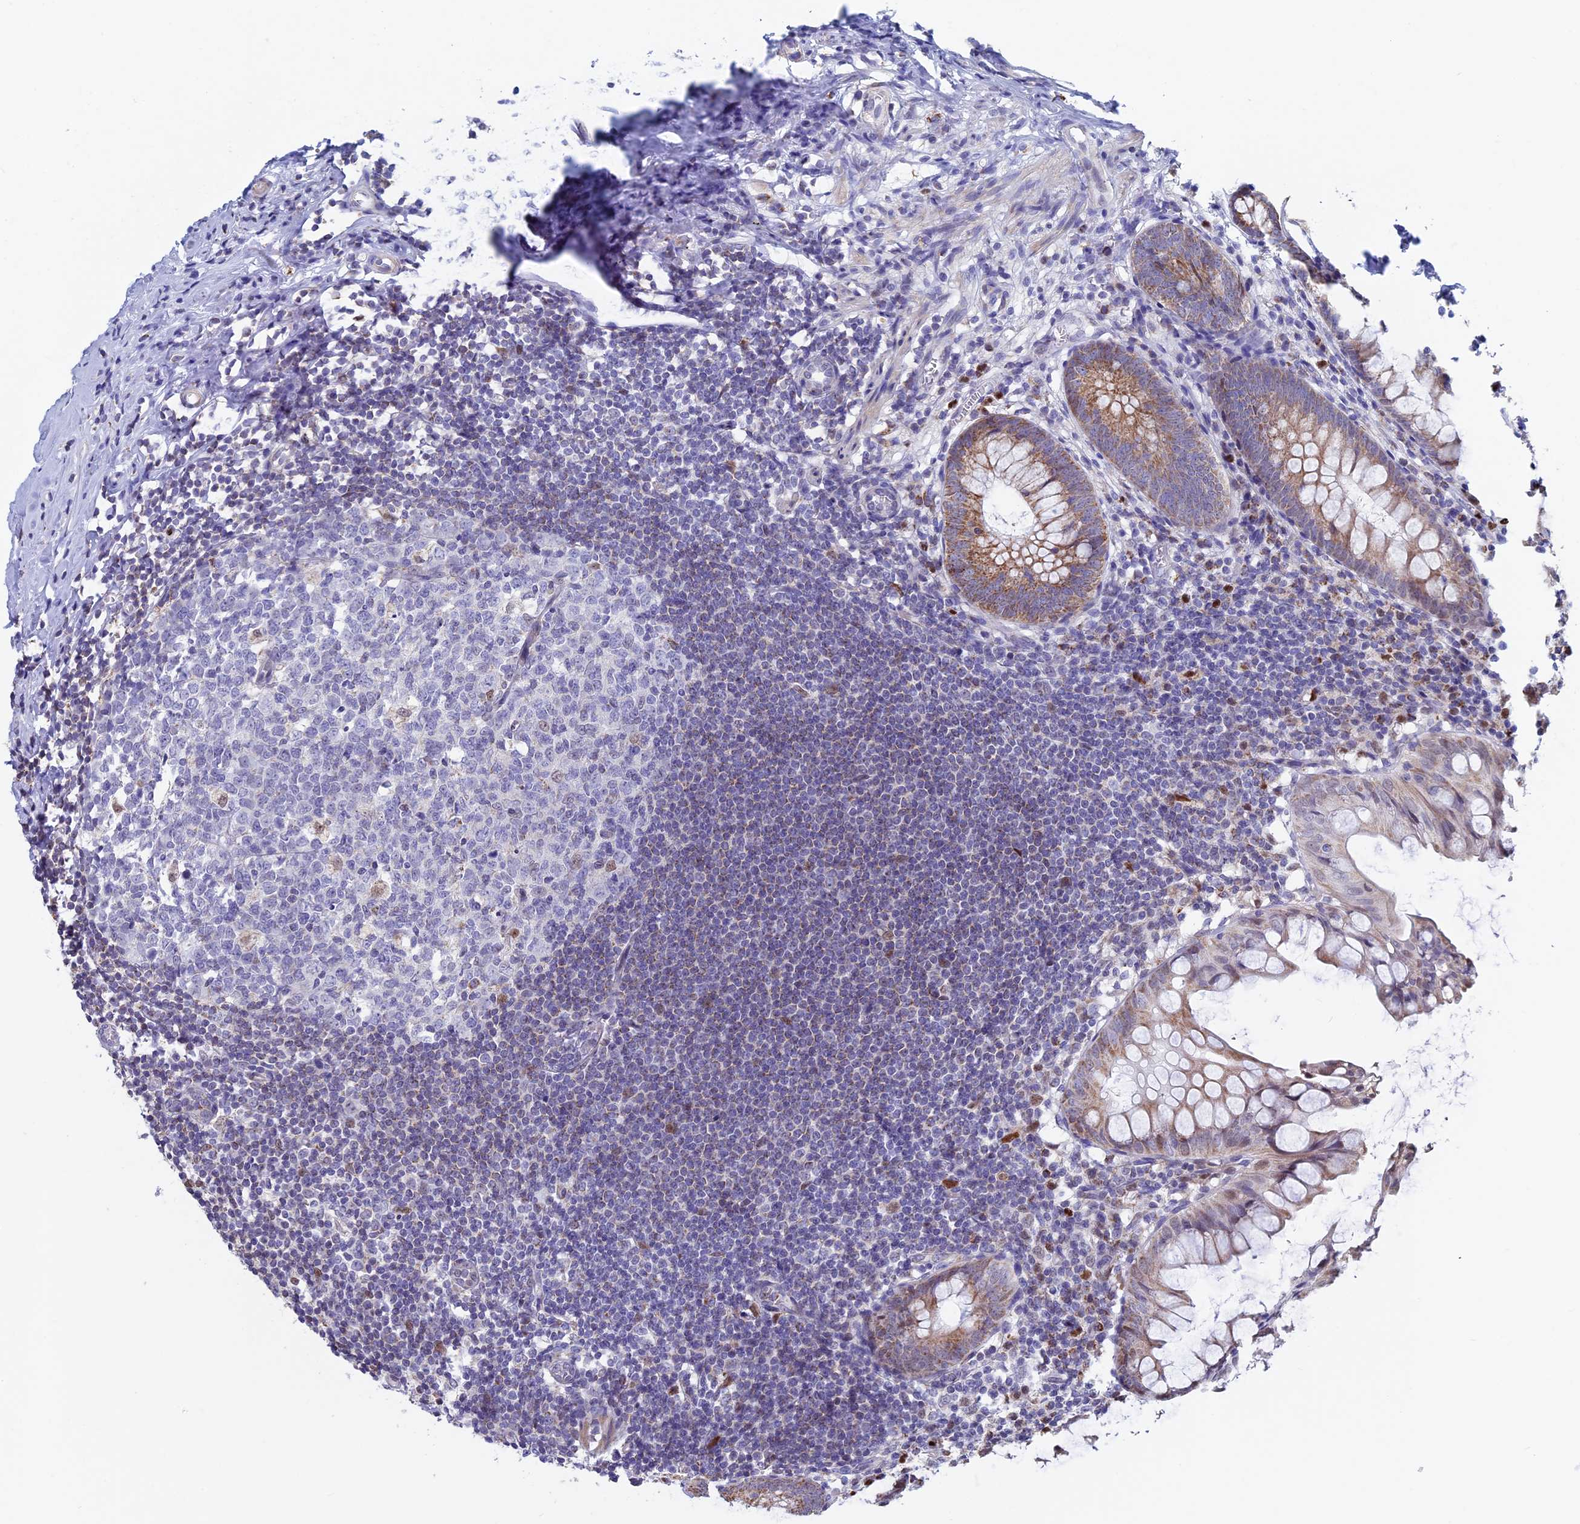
{"staining": {"intensity": "moderate", "quantity": "25%-75%", "location": "cytoplasmic/membranous"}, "tissue": "appendix", "cell_type": "Glandular cells", "image_type": "normal", "snomed": [{"axis": "morphology", "description": "Normal tissue, NOS"}, {"axis": "topography", "description": "Appendix"}], "caption": "Glandular cells display moderate cytoplasmic/membranous expression in approximately 25%-75% of cells in unremarkable appendix.", "gene": "ACSS1", "patient": {"sex": "female", "age": 51}}